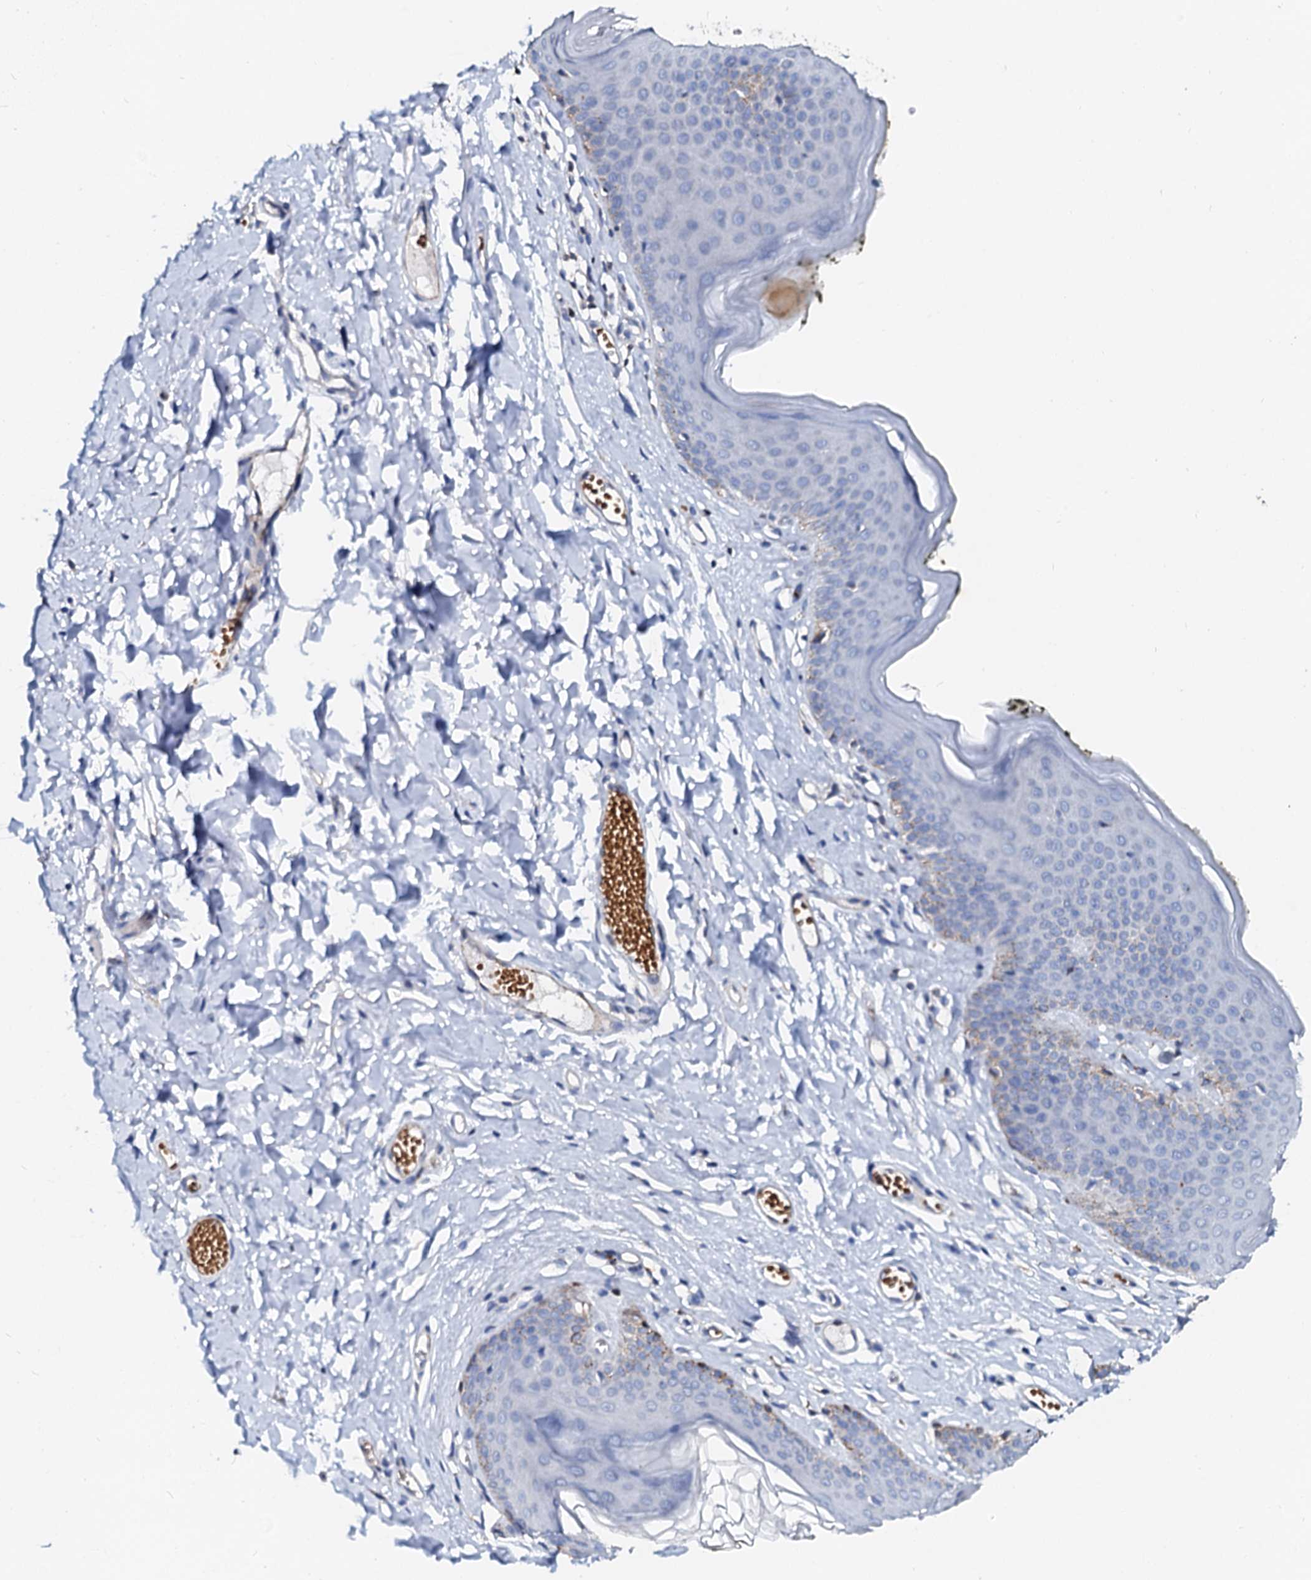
{"staining": {"intensity": "weak", "quantity": "<25%", "location": "cytoplasmic/membranous"}, "tissue": "skin", "cell_type": "Epidermal cells", "image_type": "normal", "snomed": [{"axis": "morphology", "description": "Normal tissue, NOS"}, {"axis": "morphology", "description": "Inflammation, NOS"}, {"axis": "topography", "description": "Vulva"}], "caption": "DAB (3,3'-diaminobenzidine) immunohistochemical staining of unremarkable skin demonstrates no significant staining in epidermal cells.", "gene": "RAB27A", "patient": {"sex": "female", "age": 84}}